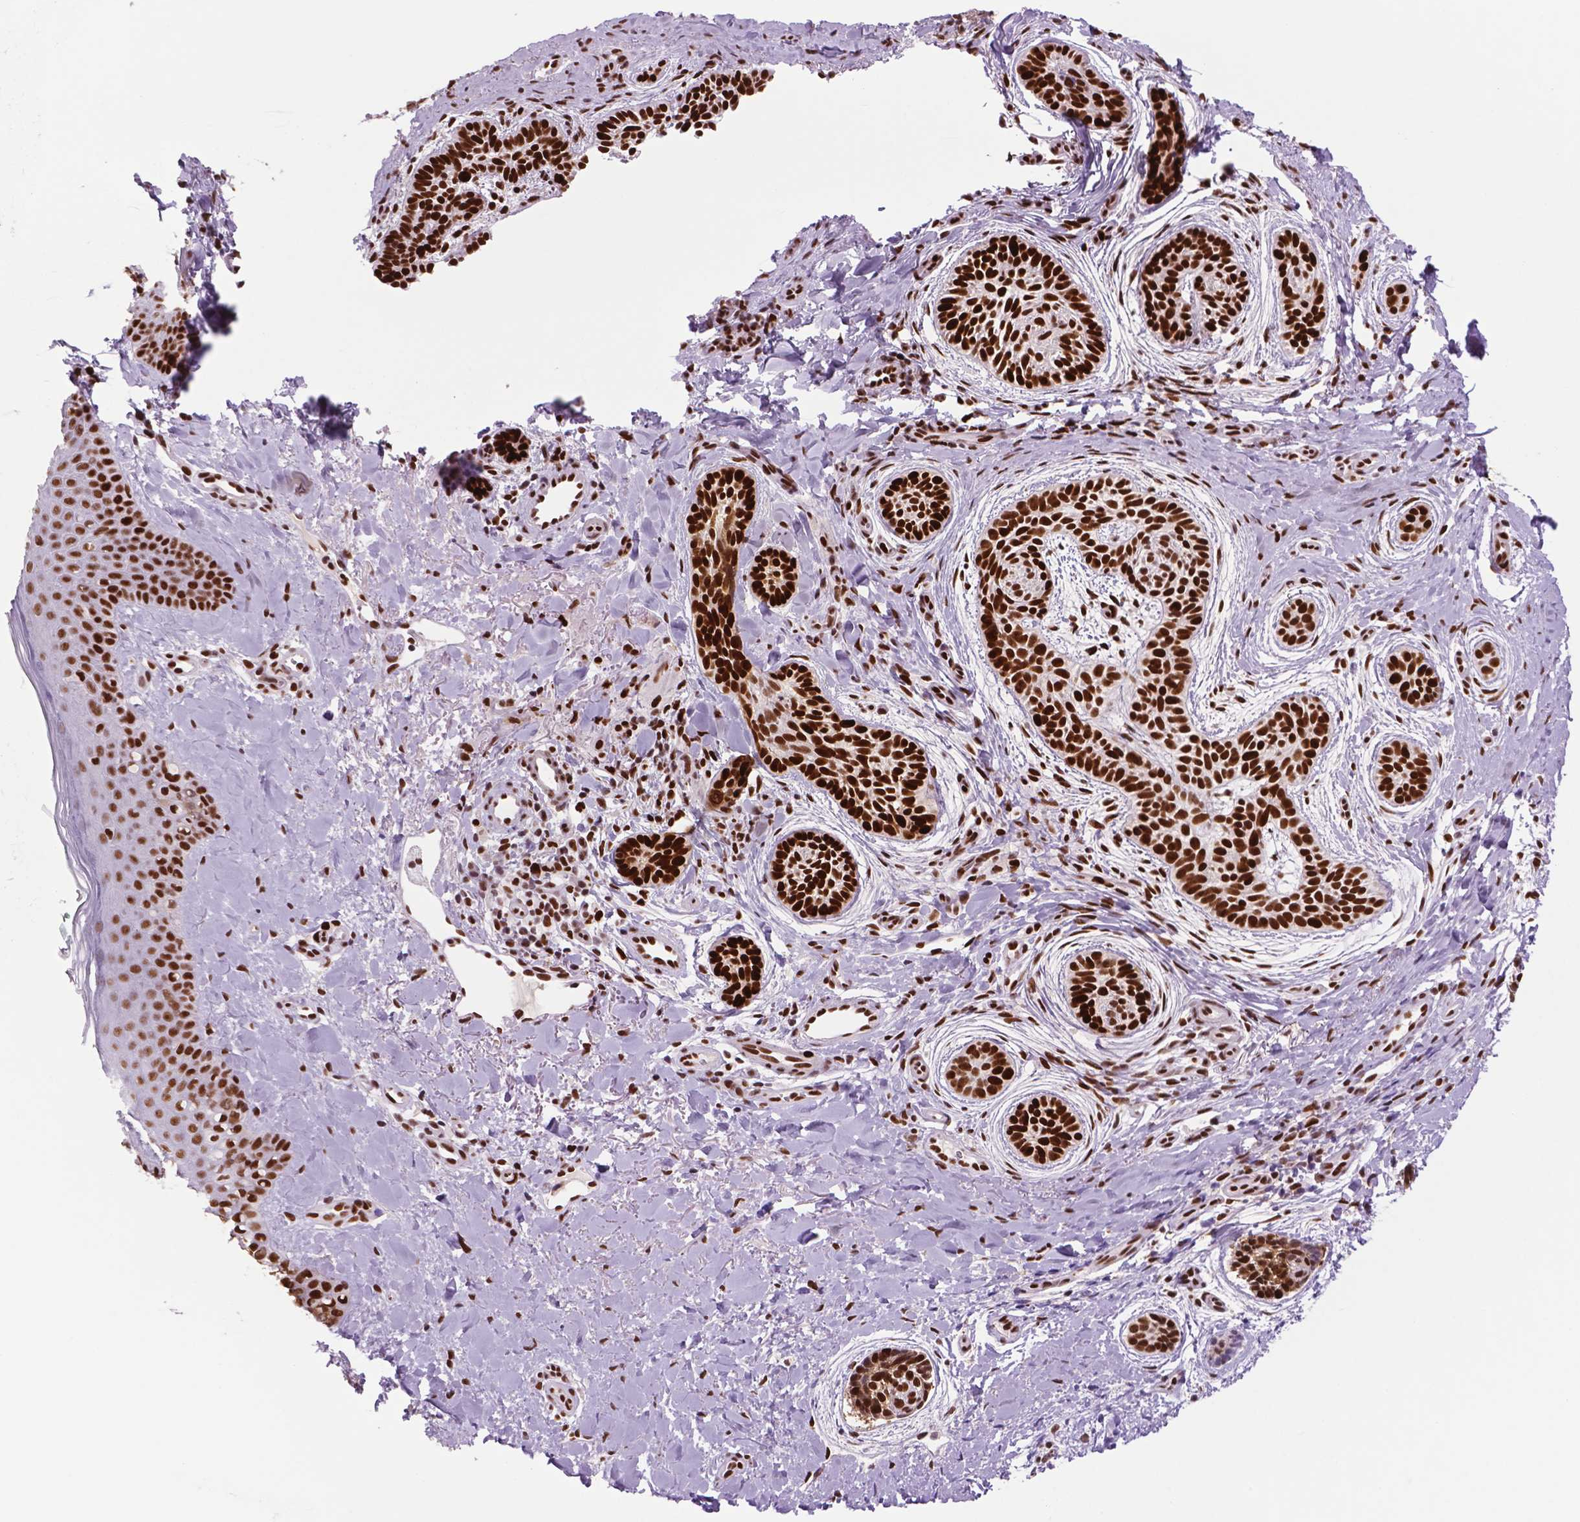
{"staining": {"intensity": "strong", "quantity": ">75%", "location": "nuclear"}, "tissue": "skin cancer", "cell_type": "Tumor cells", "image_type": "cancer", "snomed": [{"axis": "morphology", "description": "Basal cell carcinoma"}, {"axis": "topography", "description": "Skin"}], "caption": "IHC staining of skin cancer (basal cell carcinoma), which shows high levels of strong nuclear positivity in approximately >75% of tumor cells indicating strong nuclear protein expression. The staining was performed using DAB (3,3'-diaminobenzidine) (brown) for protein detection and nuclei were counterstained in hematoxylin (blue).", "gene": "MSH6", "patient": {"sex": "male", "age": 63}}